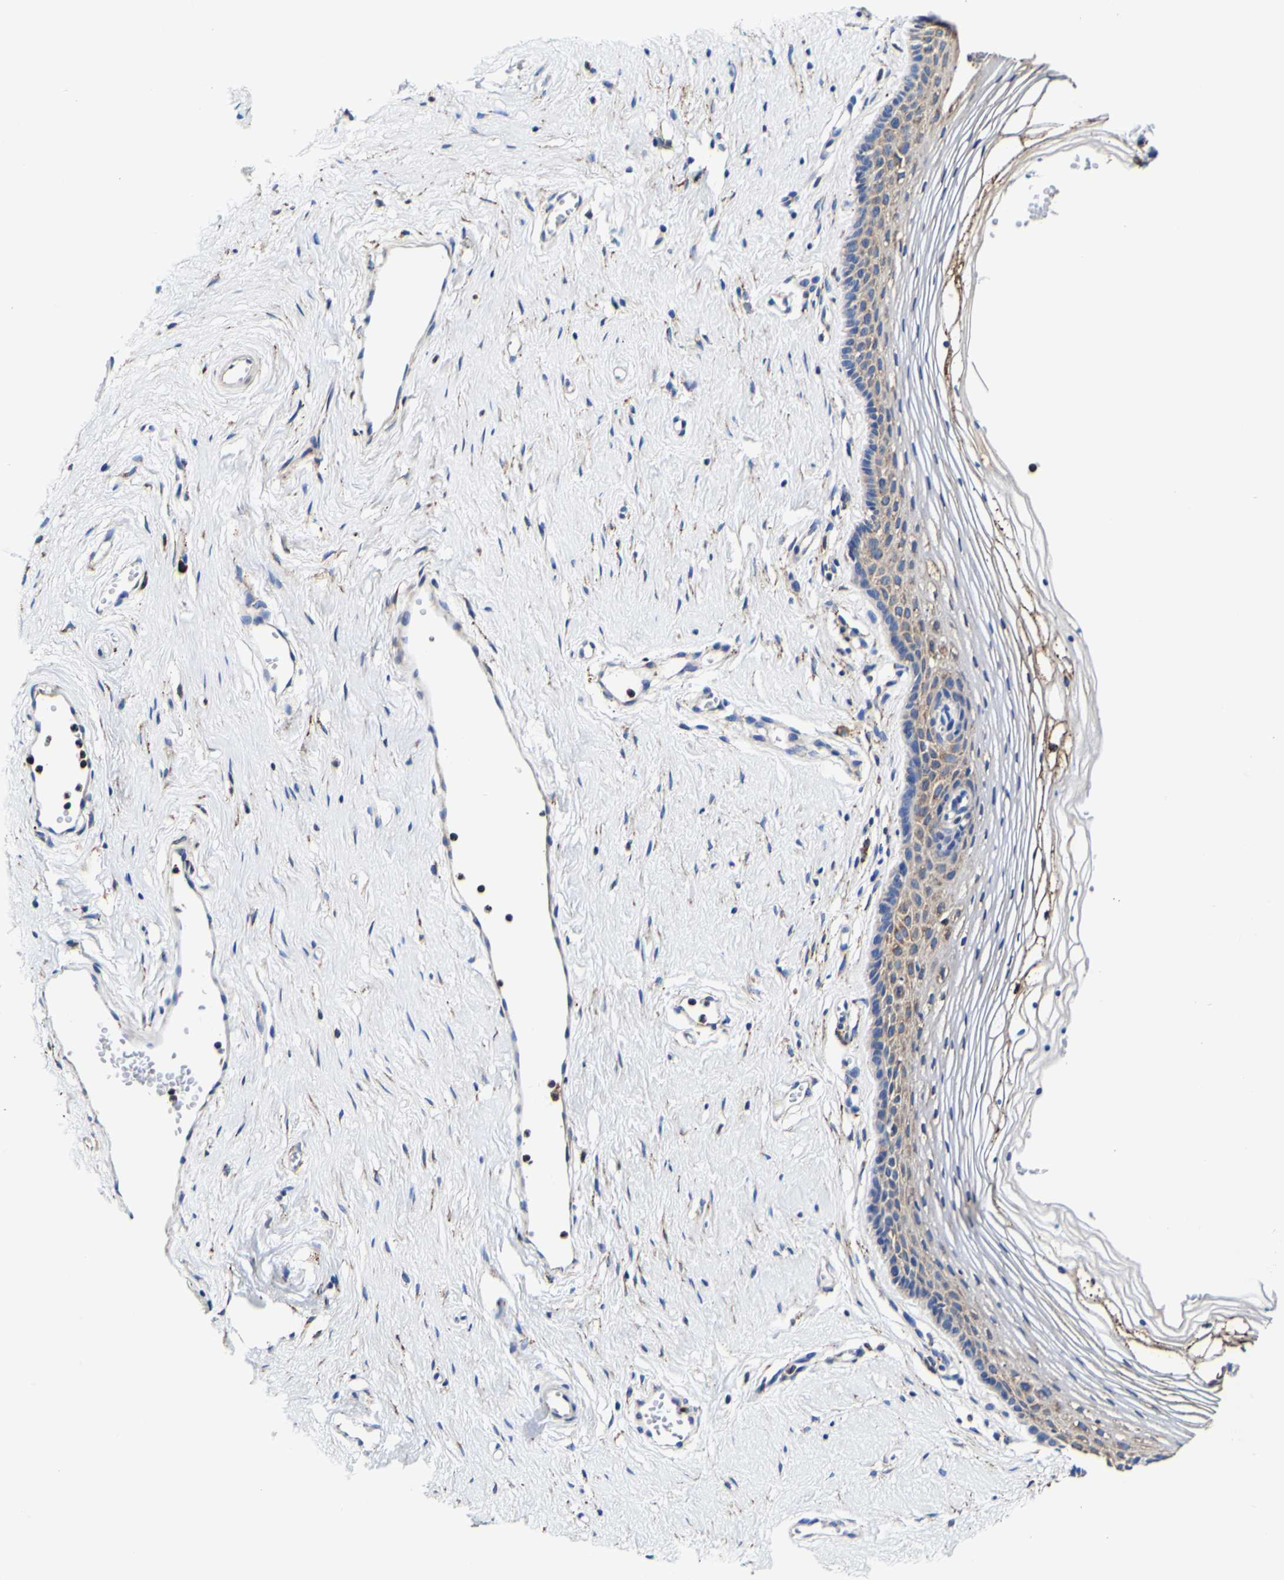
{"staining": {"intensity": "weak", "quantity": "<25%", "location": "cytoplasmic/membranous"}, "tissue": "vagina", "cell_type": "Squamous epithelial cells", "image_type": "normal", "snomed": [{"axis": "morphology", "description": "Normal tissue, NOS"}, {"axis": "topography", "description": "Vagina"}], "caption": "Immunohistochemistry micrograph of unremarkable vagina: human vagina stained with DAB reveals no significant protein expression in squamous epithelial cells.", "gene": "P4HB", "patient": {"sex": "female", "age": 32}}